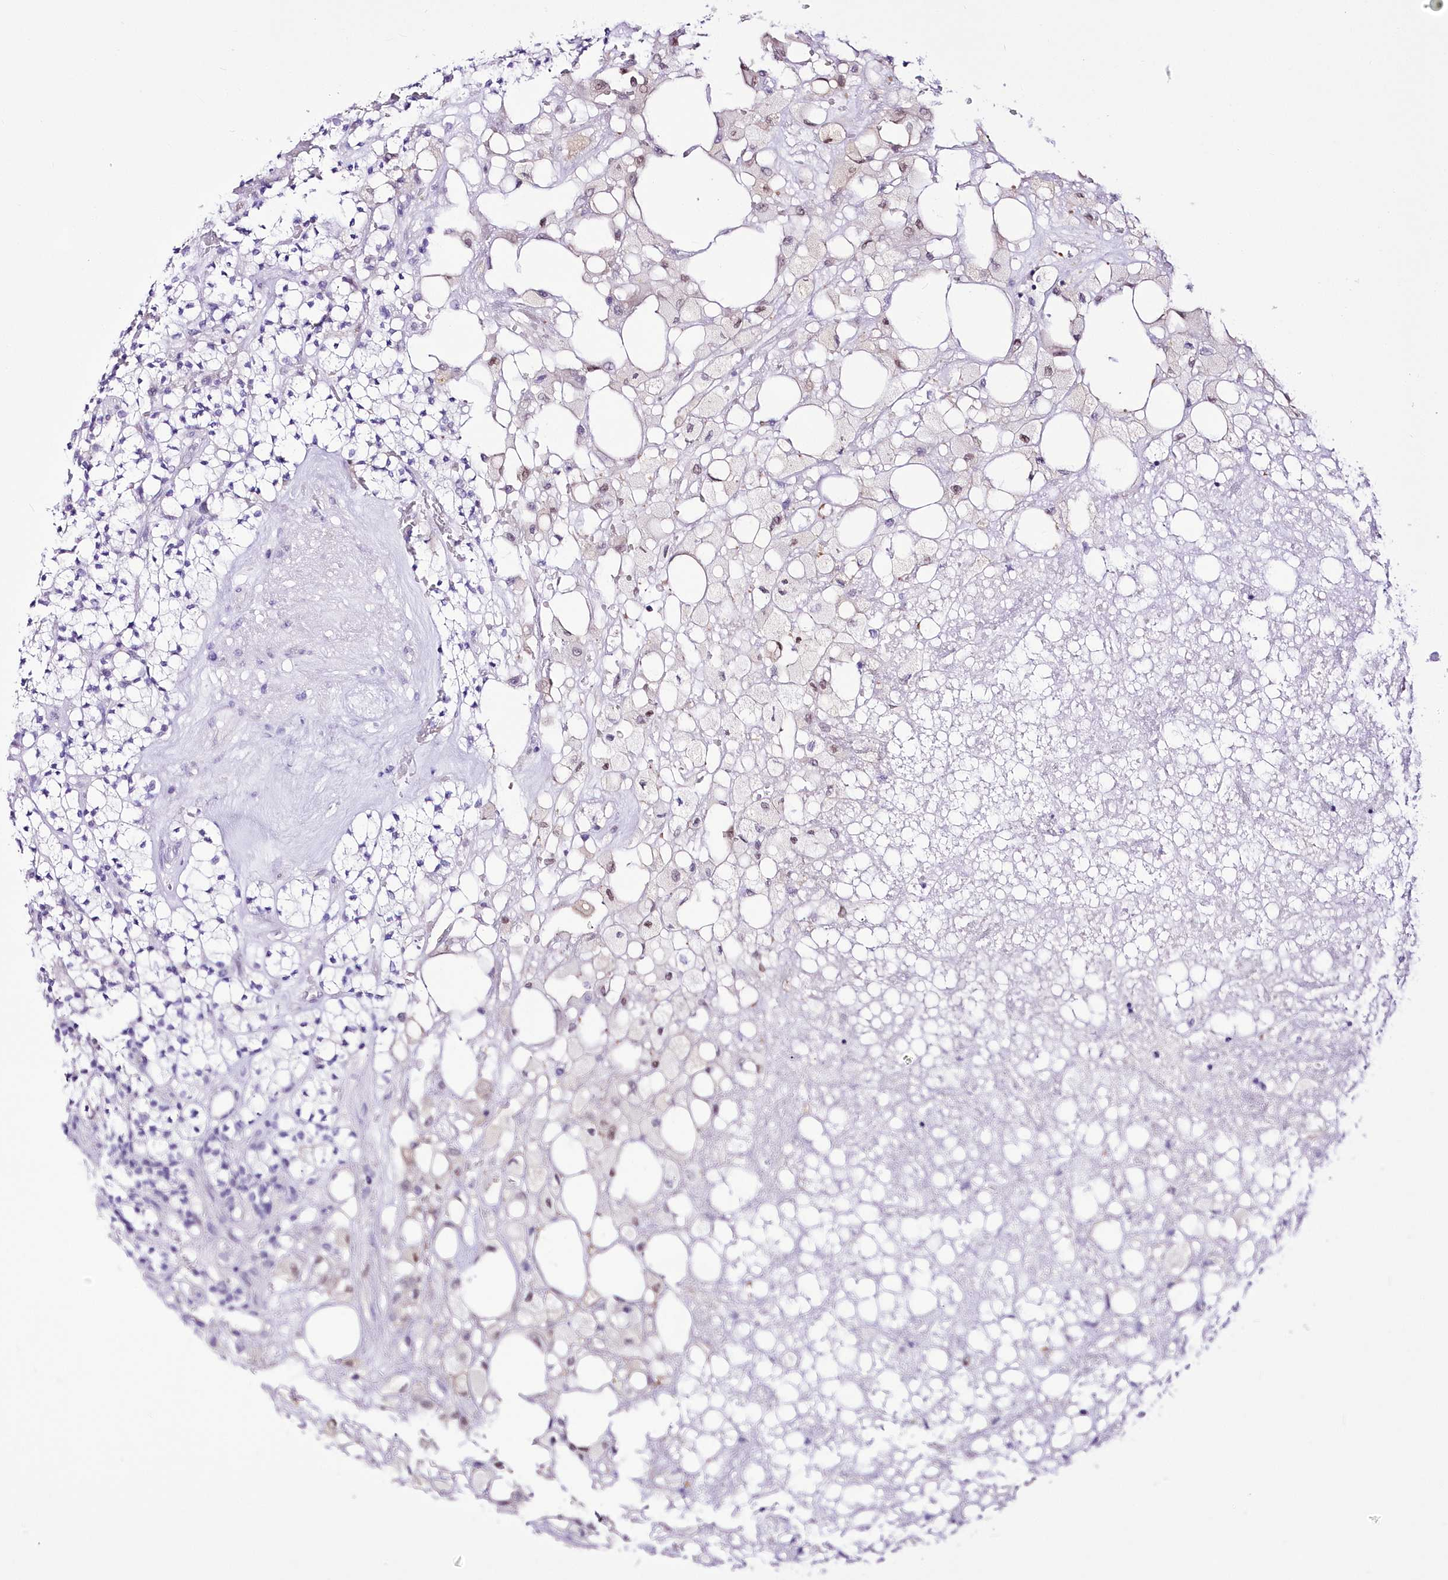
{"staining": {"intensity": "negative", "quantity": "none", "location": "none"}, "tissue": "renal cancer", "cell_type": "Tumor cells", "image_type": "cancer", "snomed": [{"axis": "morphology", "description": "Adenocarcinoma, NOS"}, {"axis": "topography", "description": "Kidney"}], "caption": "A micrograph of human renal adenocarcinoma is negative for staining in tumor cells.", "gene": "UBA6", "patient": {"sex": "male", "age": 77}}